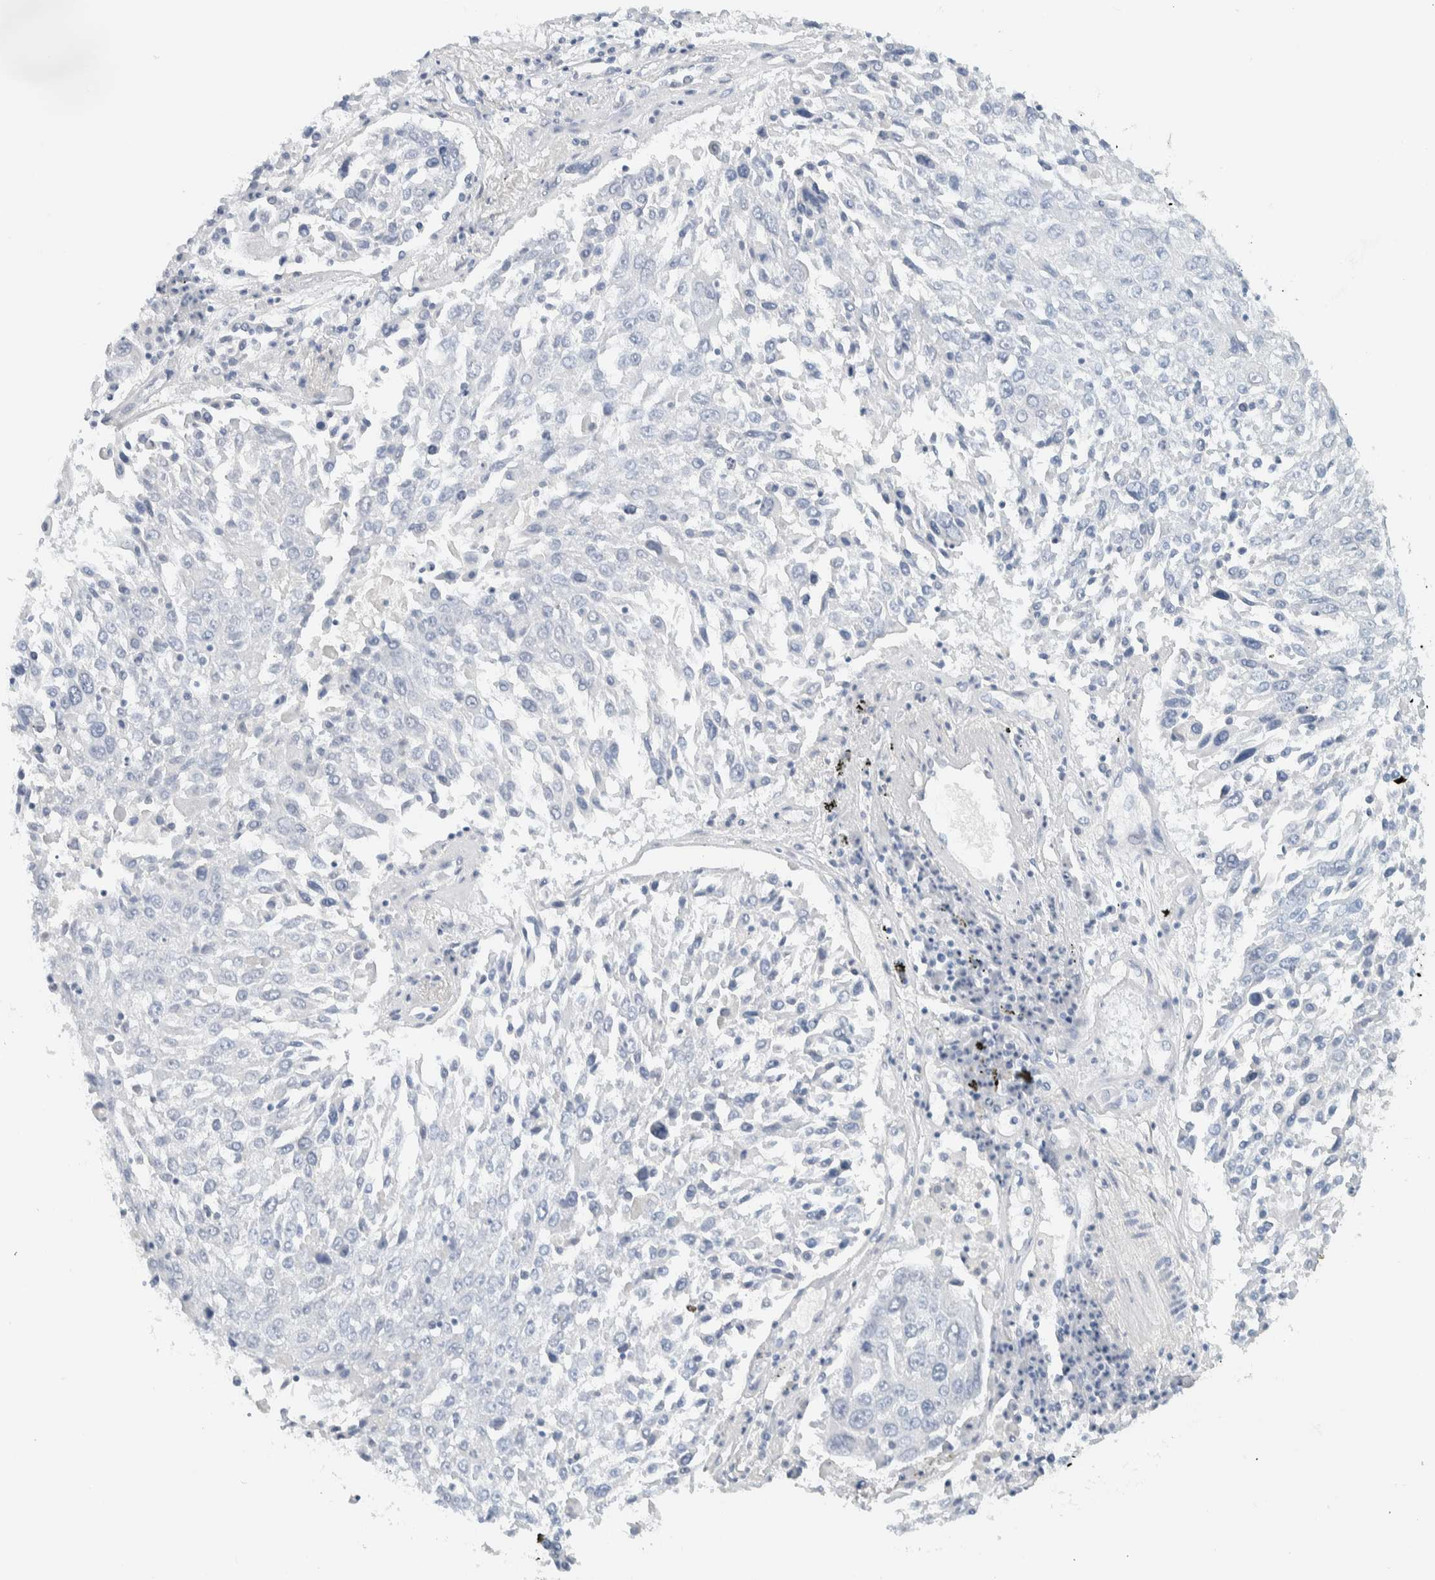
{"staining": {"intensity": "negative", "quantity": "none", "location": "none"}, "tissue": "lung cancer", "cell_type": "Tumor cells", "image_type": "cancer", "snomed": [{"axis": "morphology", "description": "Squamous cell carcinoma, NOS"}, {"axis": "topography", "description": "Lung"}], "caption": "IHC histopathology image of lung cancer (squamous cell carcinoma) stained for a protein (brown), which shows no positivity in tumor cells.", "gene": "ALOX12B", "patient": {"sex": "male", "age": 65}}